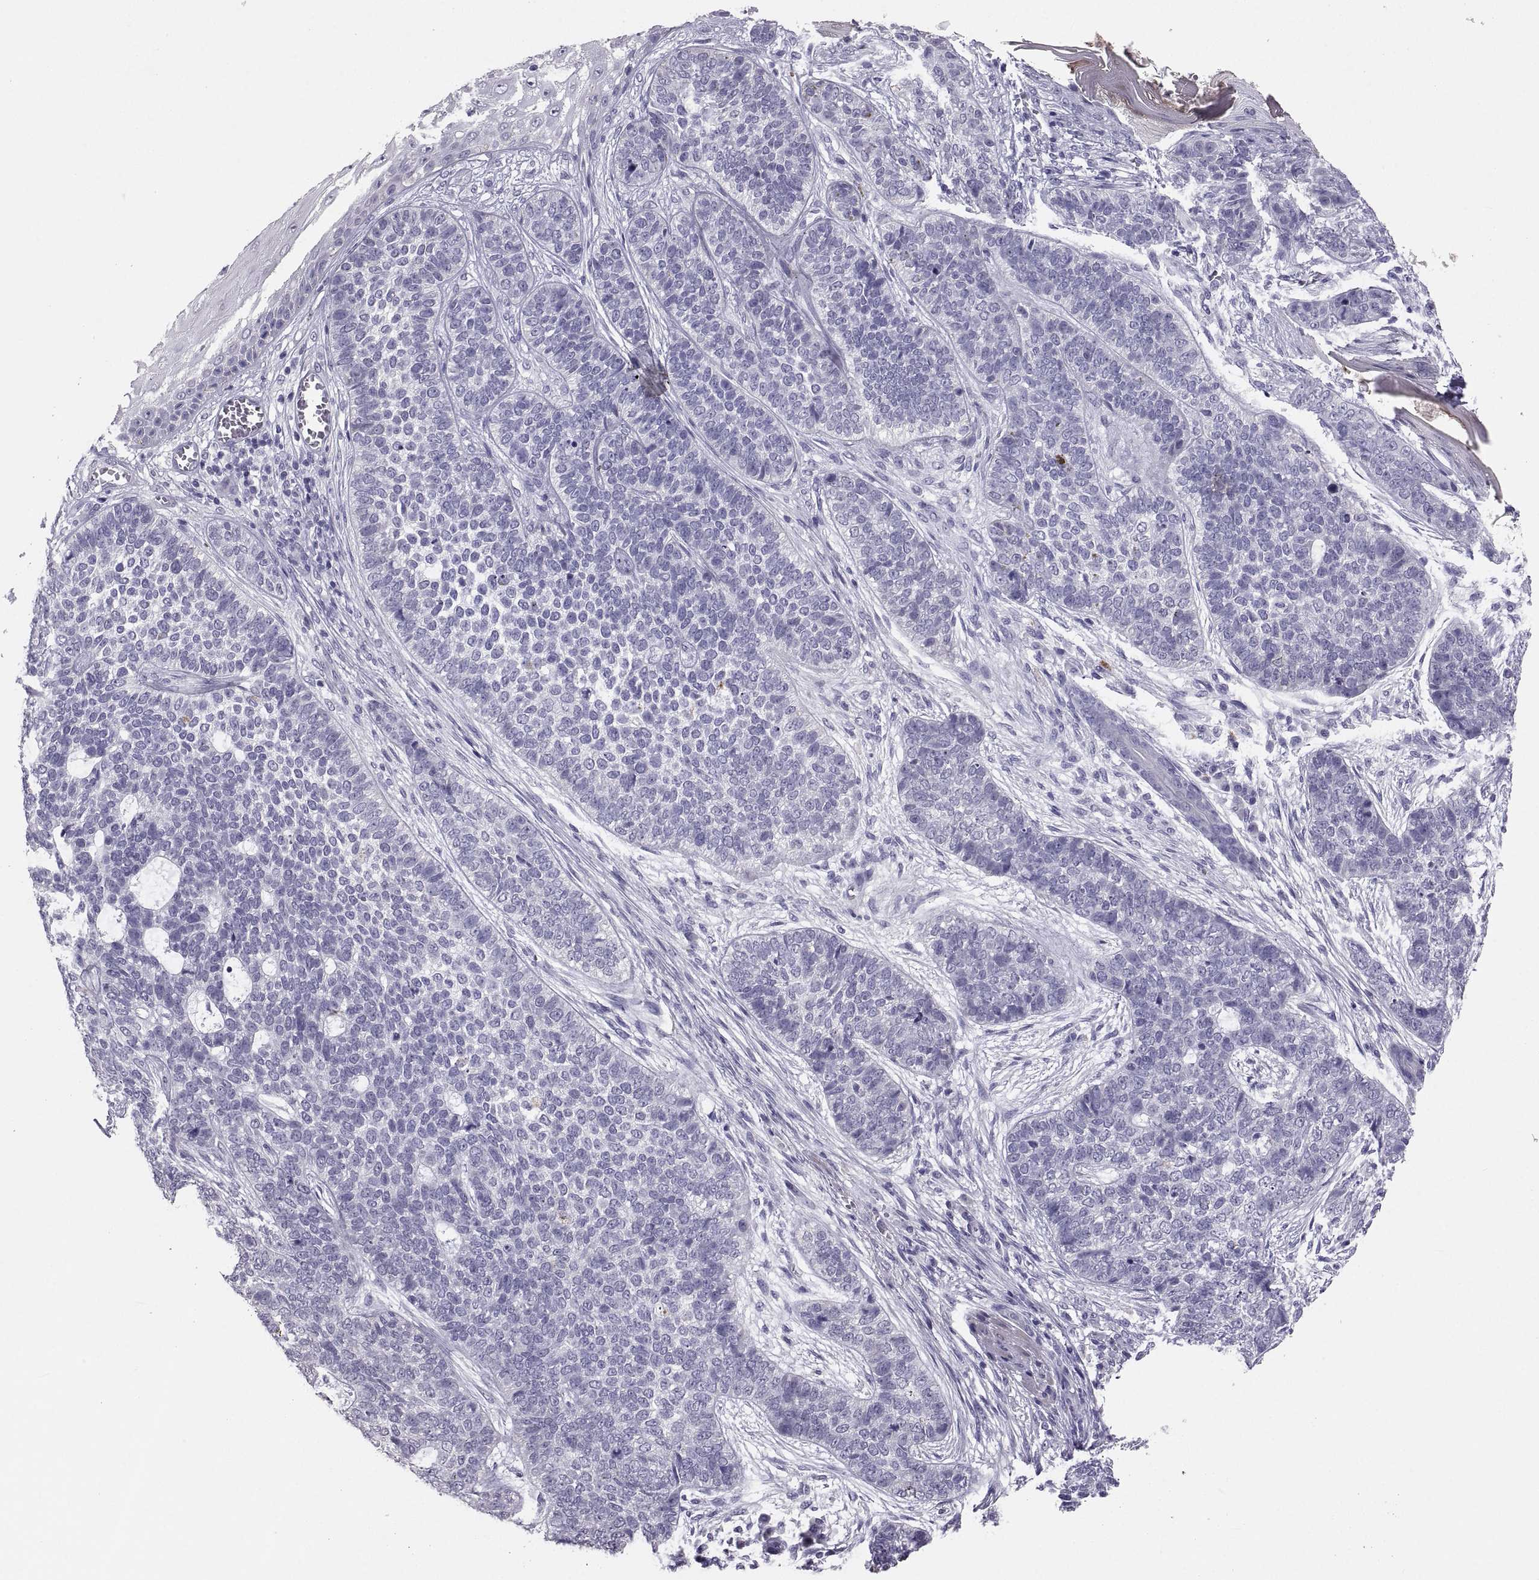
{"staining": {"intensity": "negative", "quantity": "none", "location": "none"}, "tissue": "skin cancer", "cell_type": "Tumor cells", "image_type": "cancer", "snomed": [{"axis": "morphology", "description": "Basal cell carcinoma"}, {"axis": "topography", "description": "Skin"}], "caption": "An immunohistochemistry image of skin basal cell carcinoma is shown. There is no staining in tumor cells of skin basal cell carcinoma.", "gene": "IGSF1", "patient": {"sex": "female", "age": 69}}